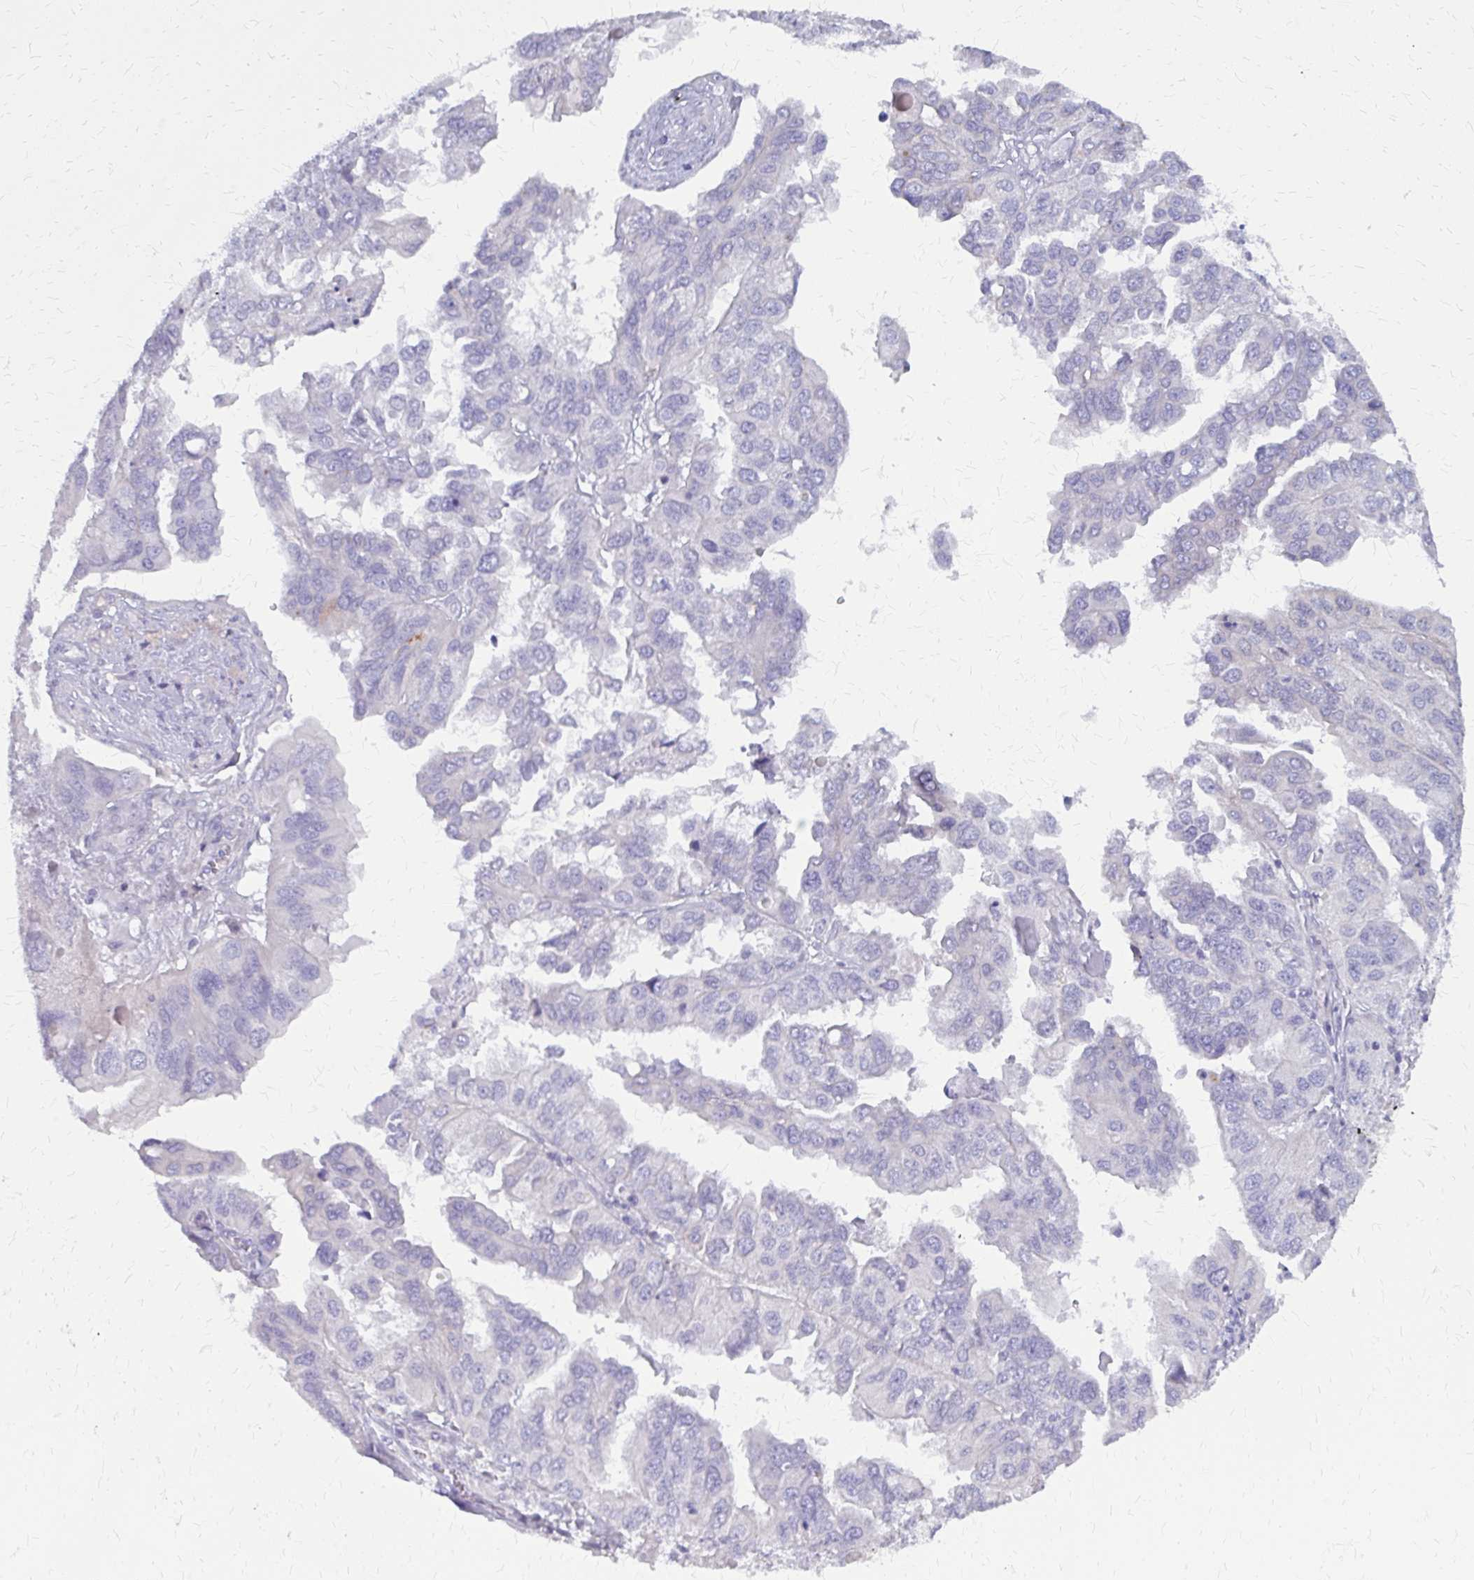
{"staining": {"intensity": "negative", "quantity": "none", "location": "none"}, "tissue": "ovarian cancer", "cell_type": "Tumor cells", "image_type": "cancer", "snomed": [{"axis": "morphology", "description": "Cystadenocarcinoma, serous, NOS"}, {"axis": "topography", "description": "Ovary"}], "caption": "Ovarian serous cystadenocarcinoma was stained to show a protein in brown. There is no significant expression in tumor cells.", "gene": "GLYATL2", "patient": {"sex": "female", "age": 79}}